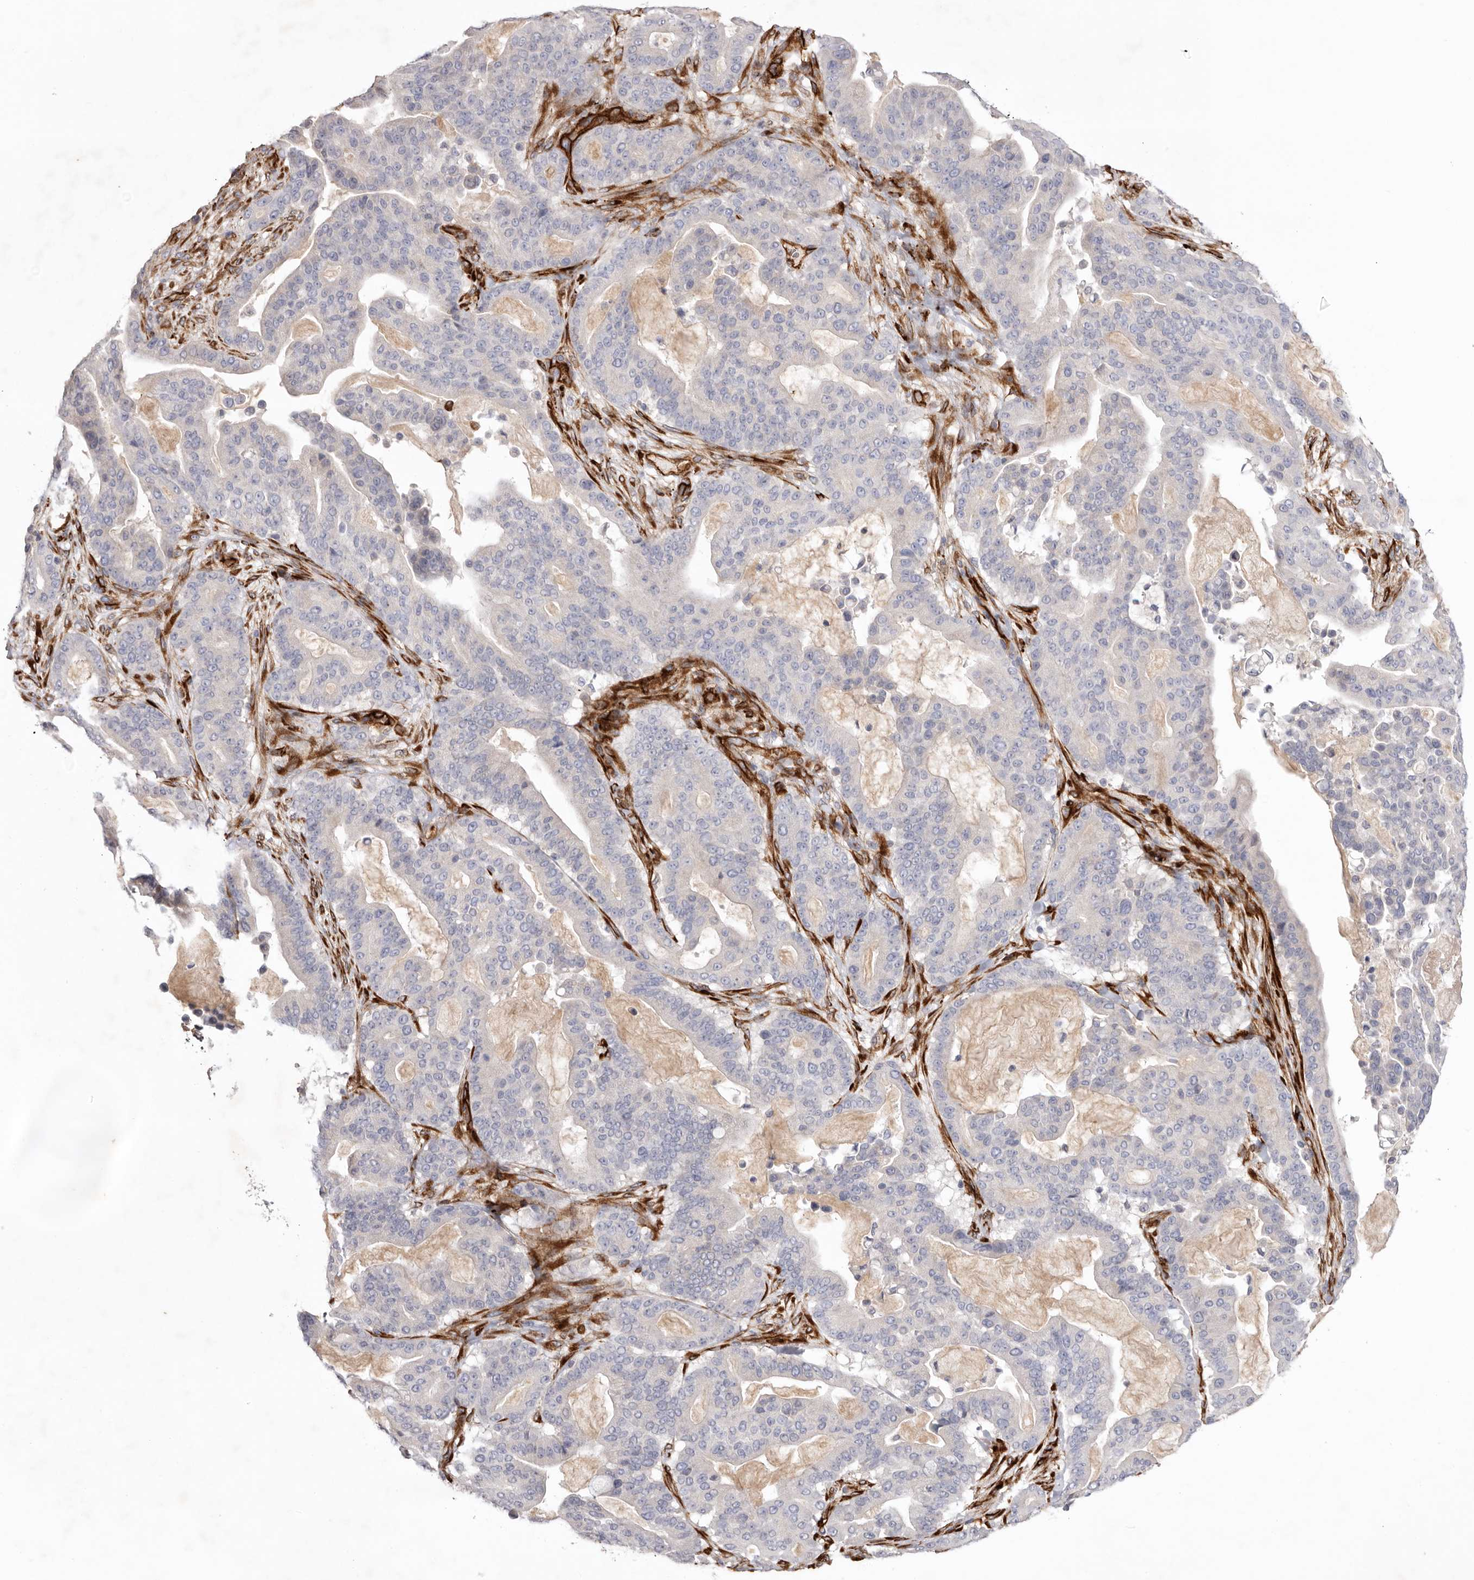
{"staining": {"intensity": "negative", "quantity": "none", "location": "none"}, "tissue": "pancreatic cancer", "cell_type": "Tumor cells", "image_type": "cancer", "snomed": [{"axis": "morphology", "description": "Adenocarcinoma, NOS"}, {"axis": "topography", "description": "Pancreas"}], "caption": "IHC photomicrograph of neoplastic tissue: pancreatic cancer (adenocarcinoma) stained with DAB exhibits no significant protein staining in tumor cells.", "gene": "LRRC66", "patient": {"sex": "male", "age": 63}}